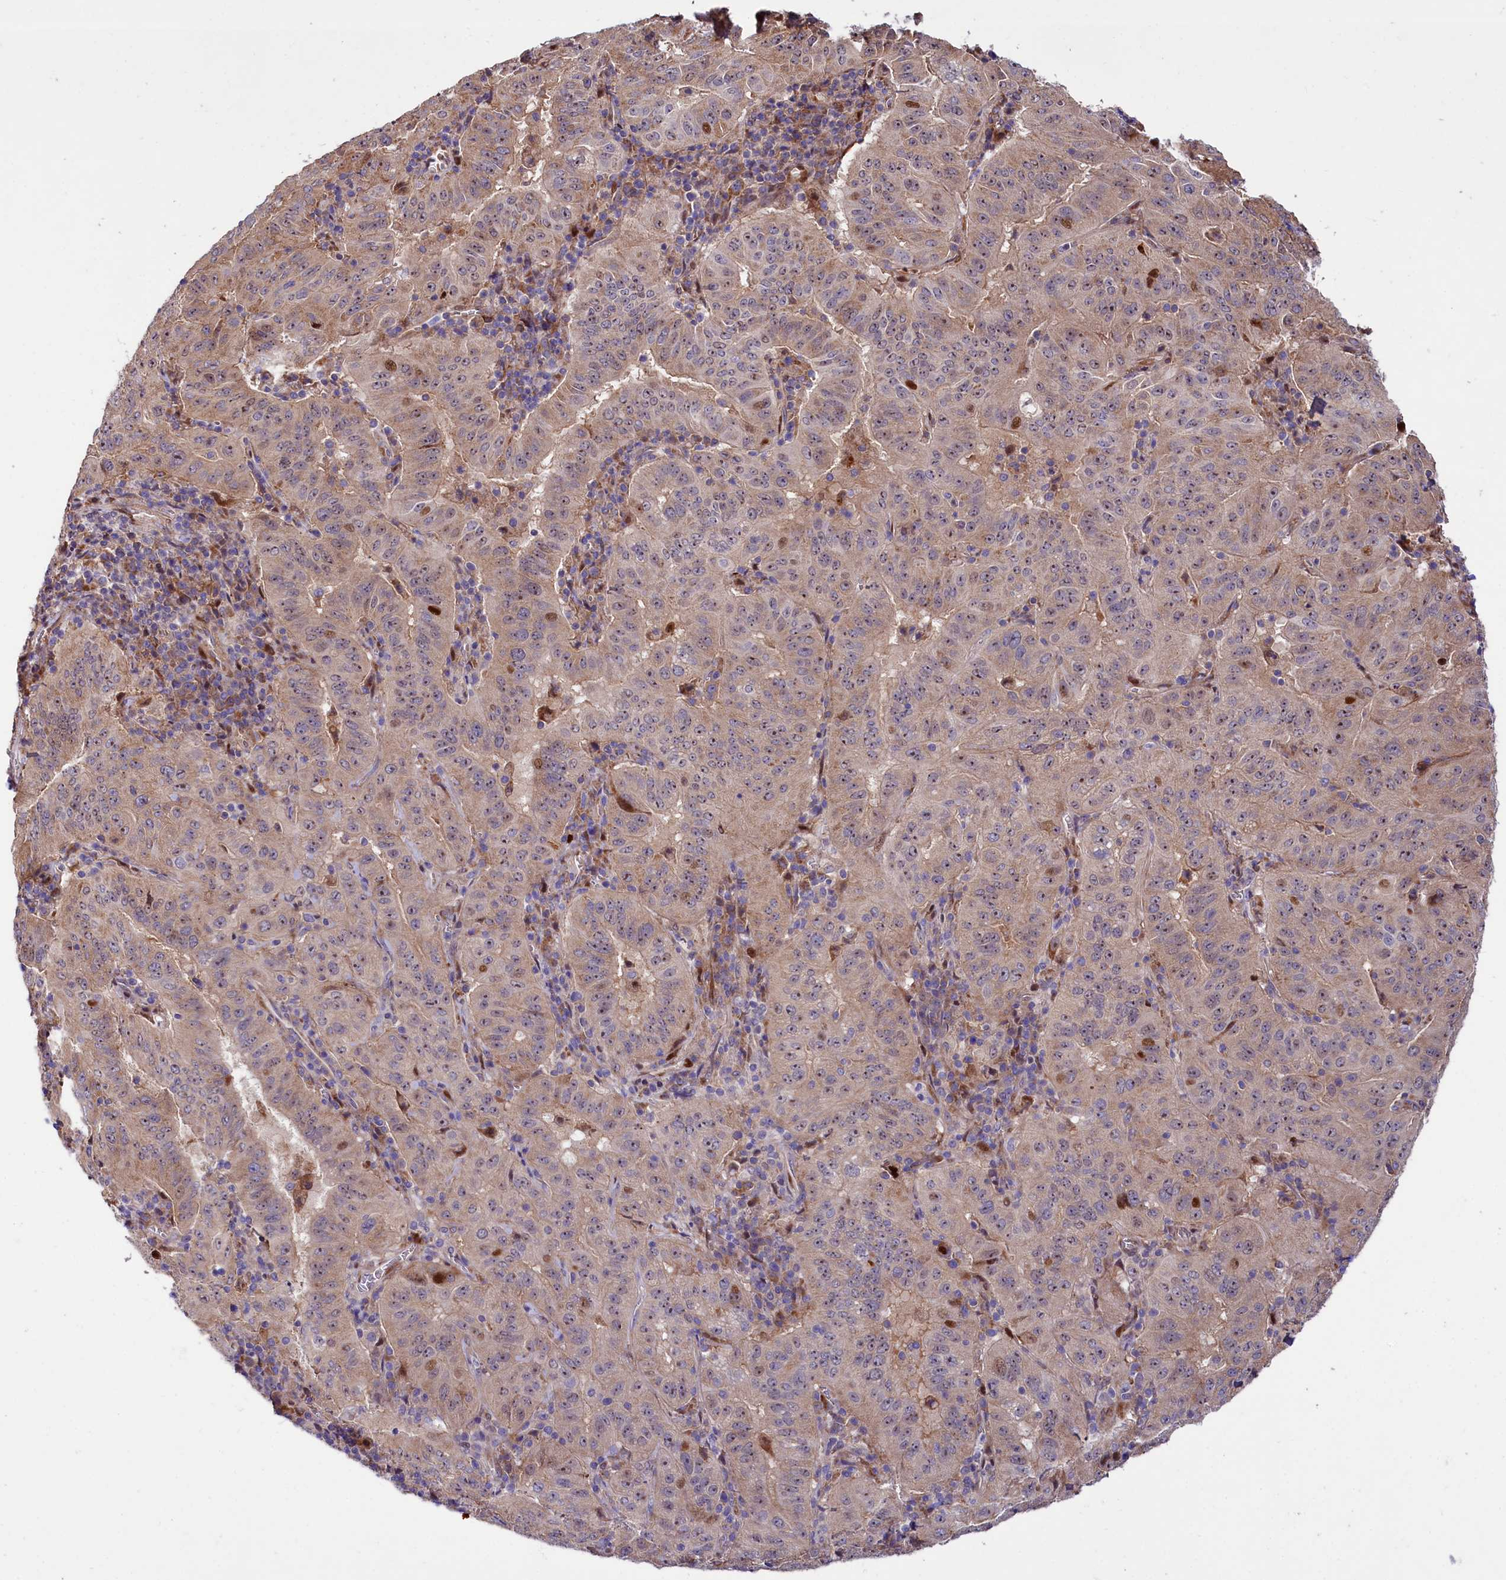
{"staining": {"intensity": "moderate", "quantity": "25%-75%", "location": "cytoplasmic/membranous,nuclear"}, "tissue": "pancreatic cancer", "cell_type": "Tumor cells", "image_type": "cancer", "snomed": [{"axis": "morphology", "description": "Adenocarcinoma, NOS"}, {"axis": "topography", "description": "Pancreas"}], "caption": "Immunohistochemistry staining of pancreatic cancer (adenocarcinoma), which reveals medium levels of moderate cytoplasmic/membranous and nuclear staining in about 25%-75% of tumor cells indicating moderate cytoplasmic/membranous and nuclear protein staining. The staining was performed using DAB (3,3'-diaminobenzidine) (brown) for protein detection and nuclei were counterstained in hematoxylin (blue).", "gene": "PDZRN3", "patient": {"sex": "male", "age": 63}}